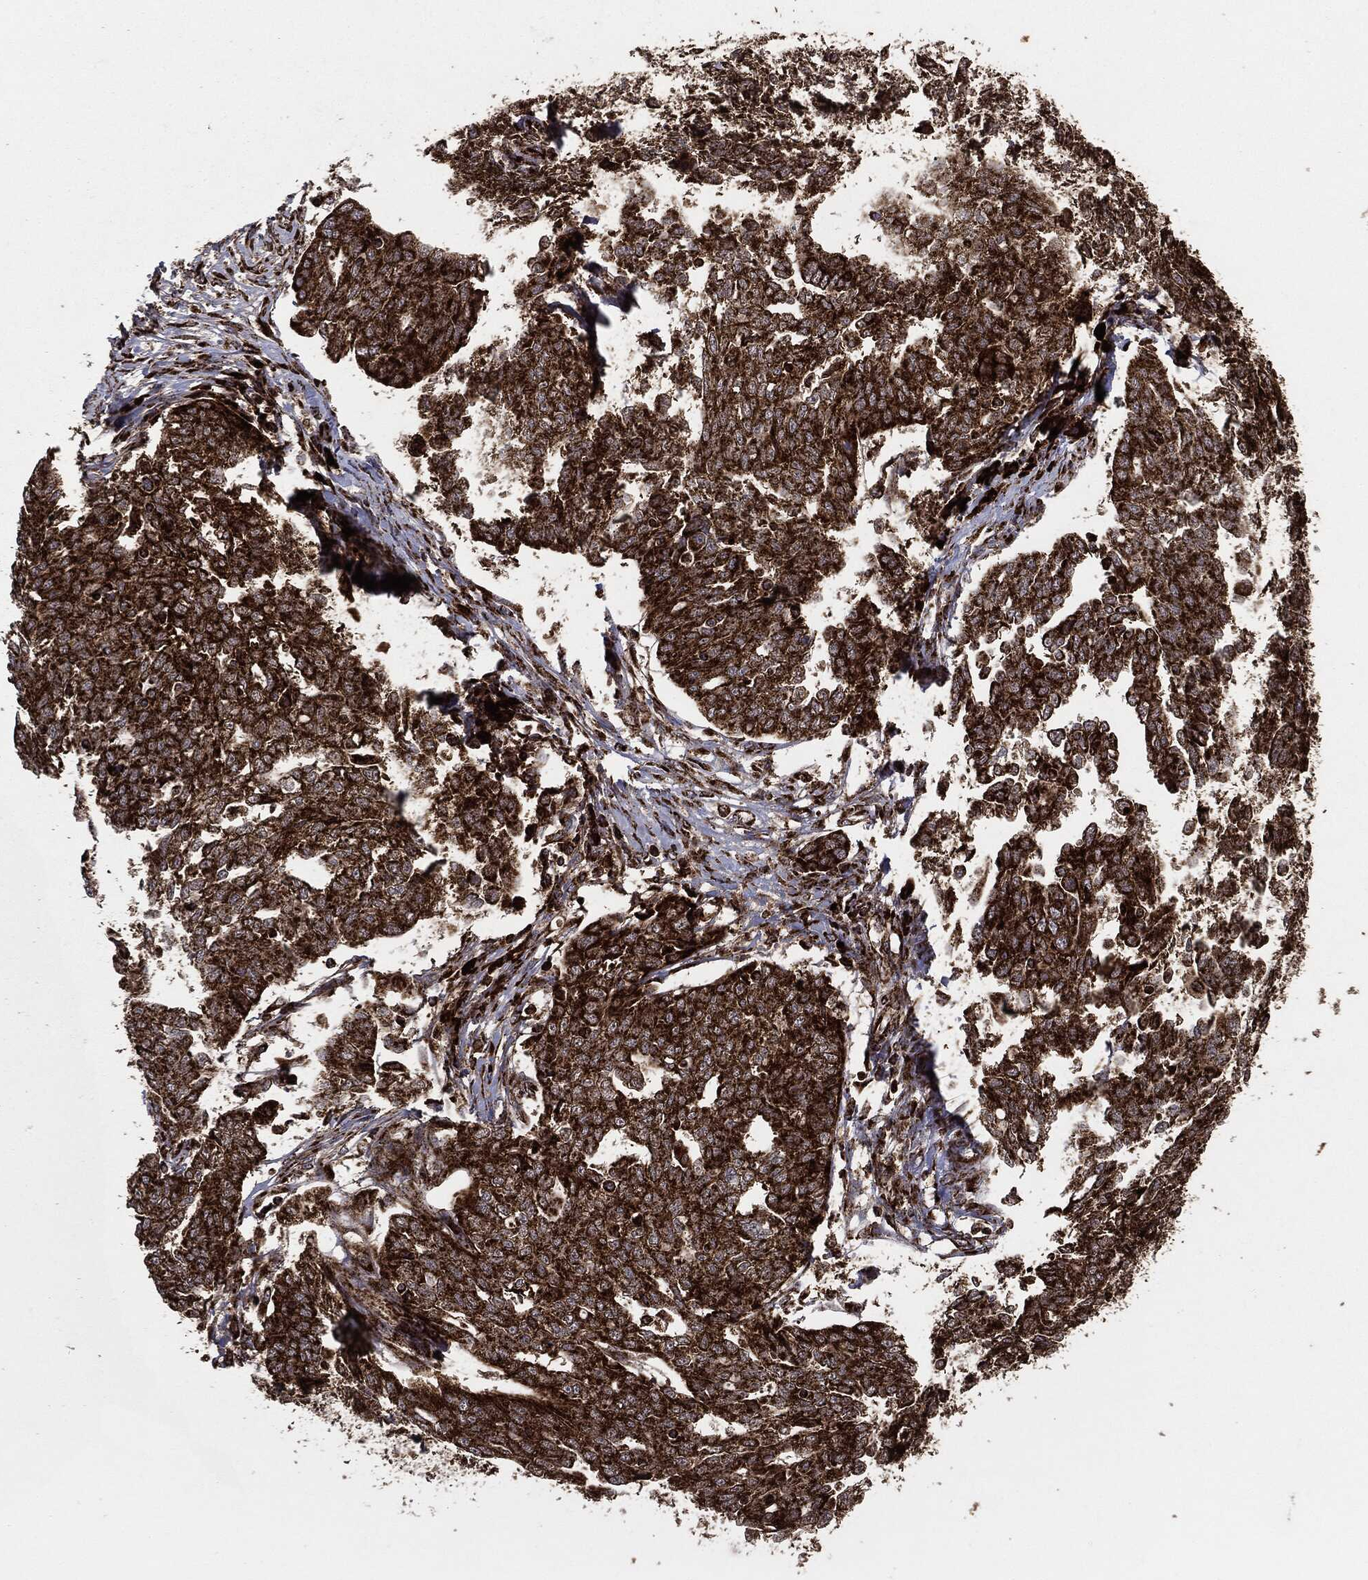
{"staining": {"intensity": "strong", "quantity": ">75%", "location": "cytoplasmic/membranous"}, "tissue": "ovarian cancer", "cell_type": "Tumor cells", "image_type": "cancer", "snomed": [{"axis": "morphology", "description": "Cystadenocarcinoma, serous, NOS"}, {"axis": "topography", "description": "Ovary"}], "caption": "Ovarian cancer (serous cystadenocarcinoma) tissue exhibits strong cytoplasmic/membranous expression in about >75% of tumor cells", "gene": "MAP2K1", "patient": {"sex": "female", "age": 67}}